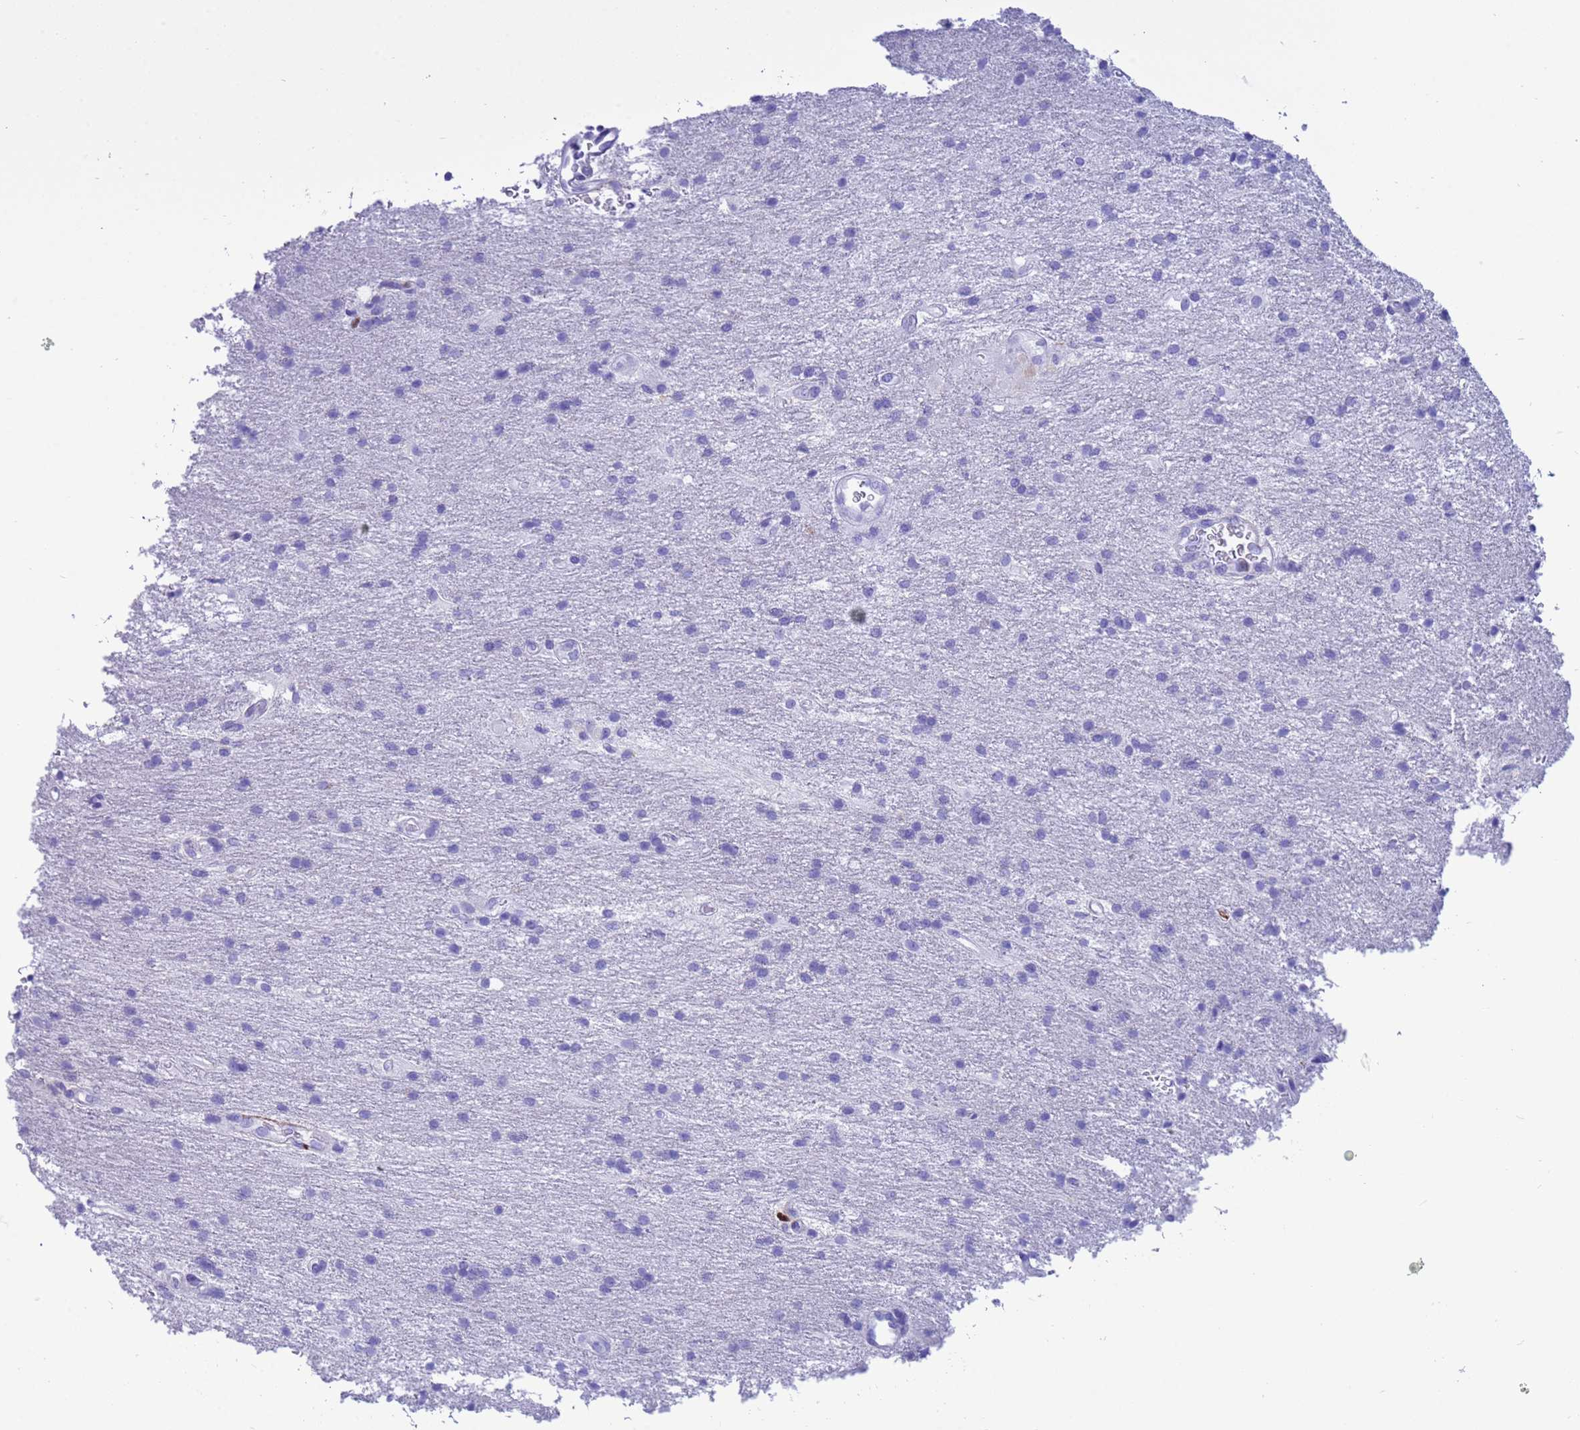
{"staining": {"intensity": "negative", "quantity": "none", "location": "none"}, "tissue": "glioma", "cell_type": "Tumor cells", "image_type": "cancer", "snomed": [{"axis": "morphology", "description": "Glioma, malignant, Low grade"}, {"axis": "topography", "description": "Brain"}], "caption": "The photomicrograph demonstrates no staining of tumor cells in malignant low-grade glioma.", "gene": "AKR1C2", "patient": {"sex": "male", "age": 66}}